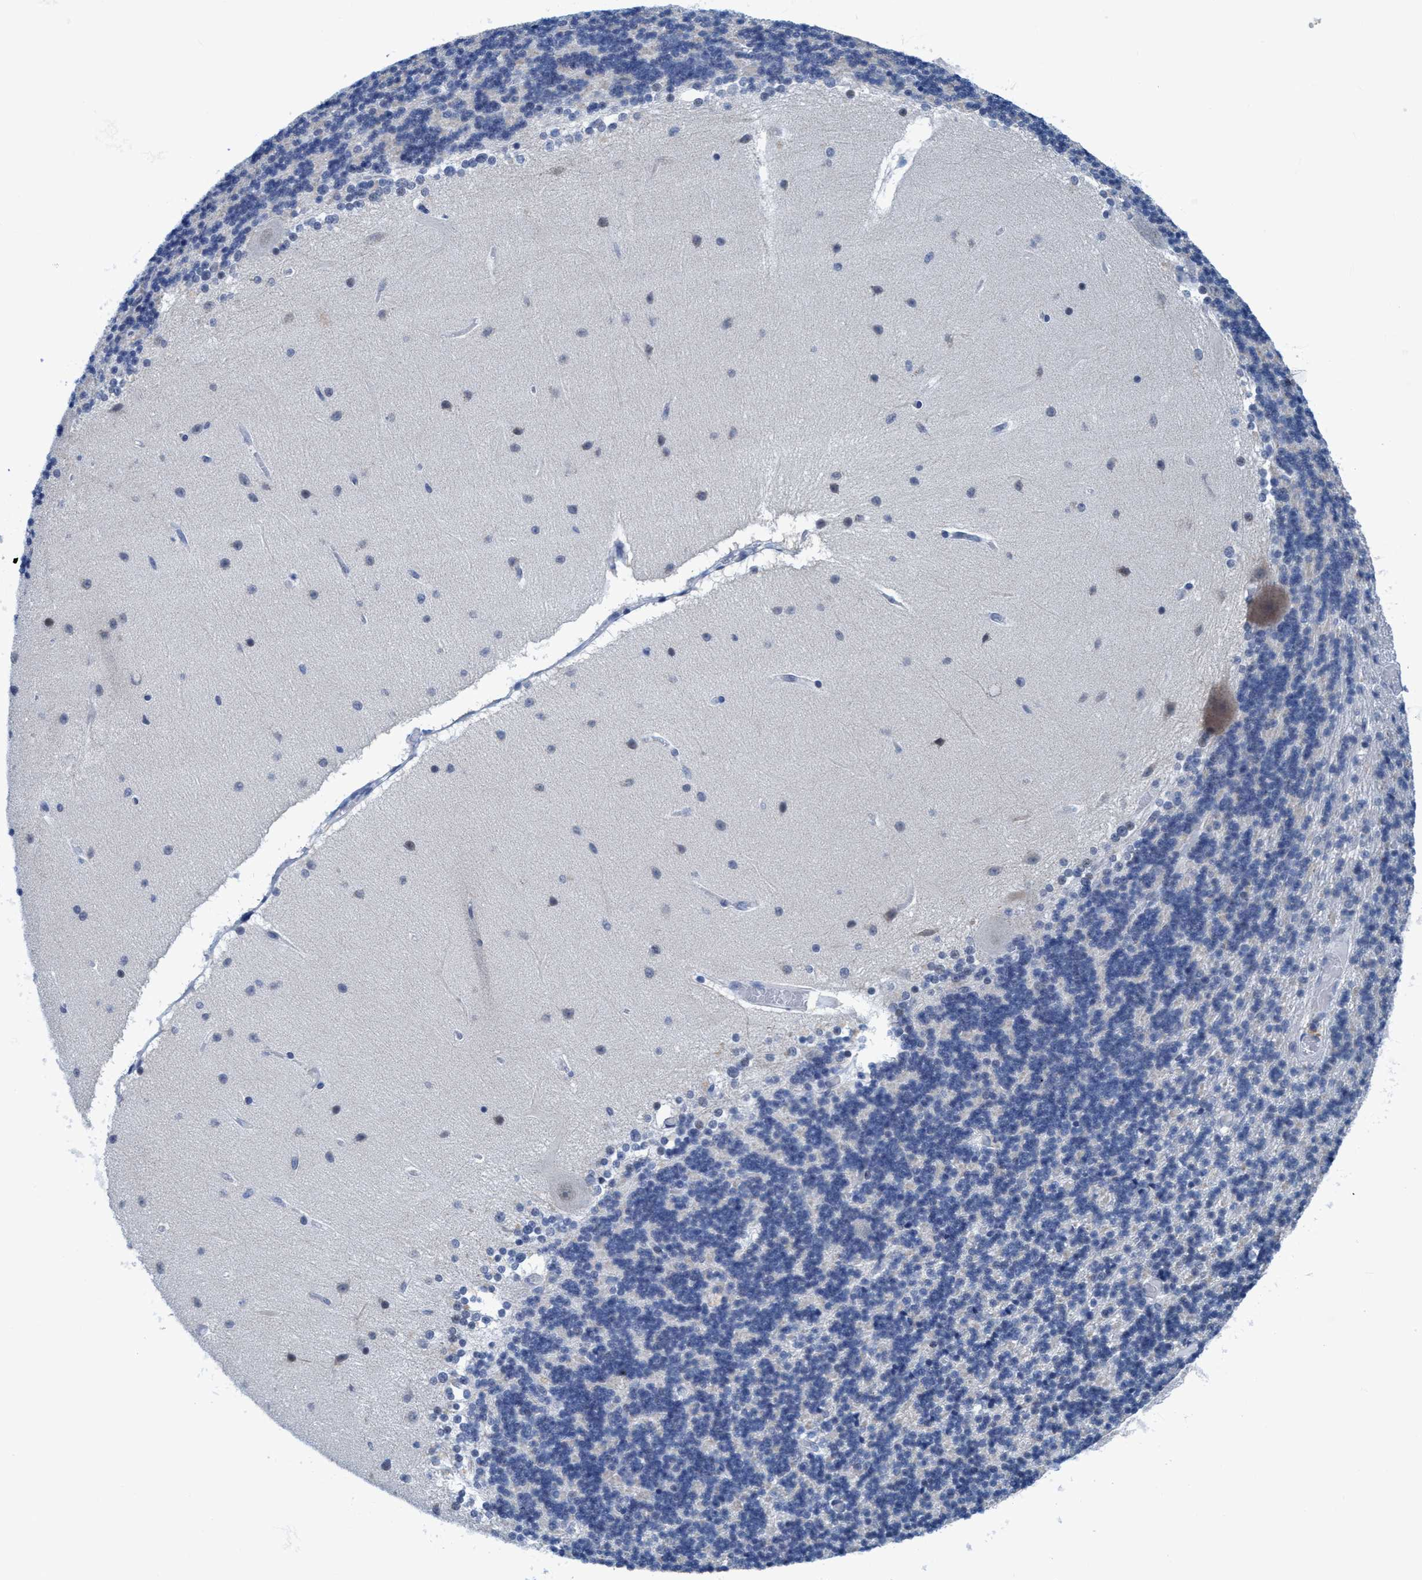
{"staining": {"intensity": "negative", "quantity": "none", "location": "none"}, "tissue": "cerebellum", "cell_type": "Cells in granular layer", "image_type": "normal", "snomed": [{"axis": "morphology", "description": "Normal tissue, NOS"}, {"axis": "topography", "description": "Cerebellum"}], "caption": "IHC photomicrograph of benign cerebellum: human cerebellum stained with DAB demonstrates no significant protein positivity in cells in granular layer.", "gene": "DNAI1", "patient": {"sex": "female", "age": 54}}